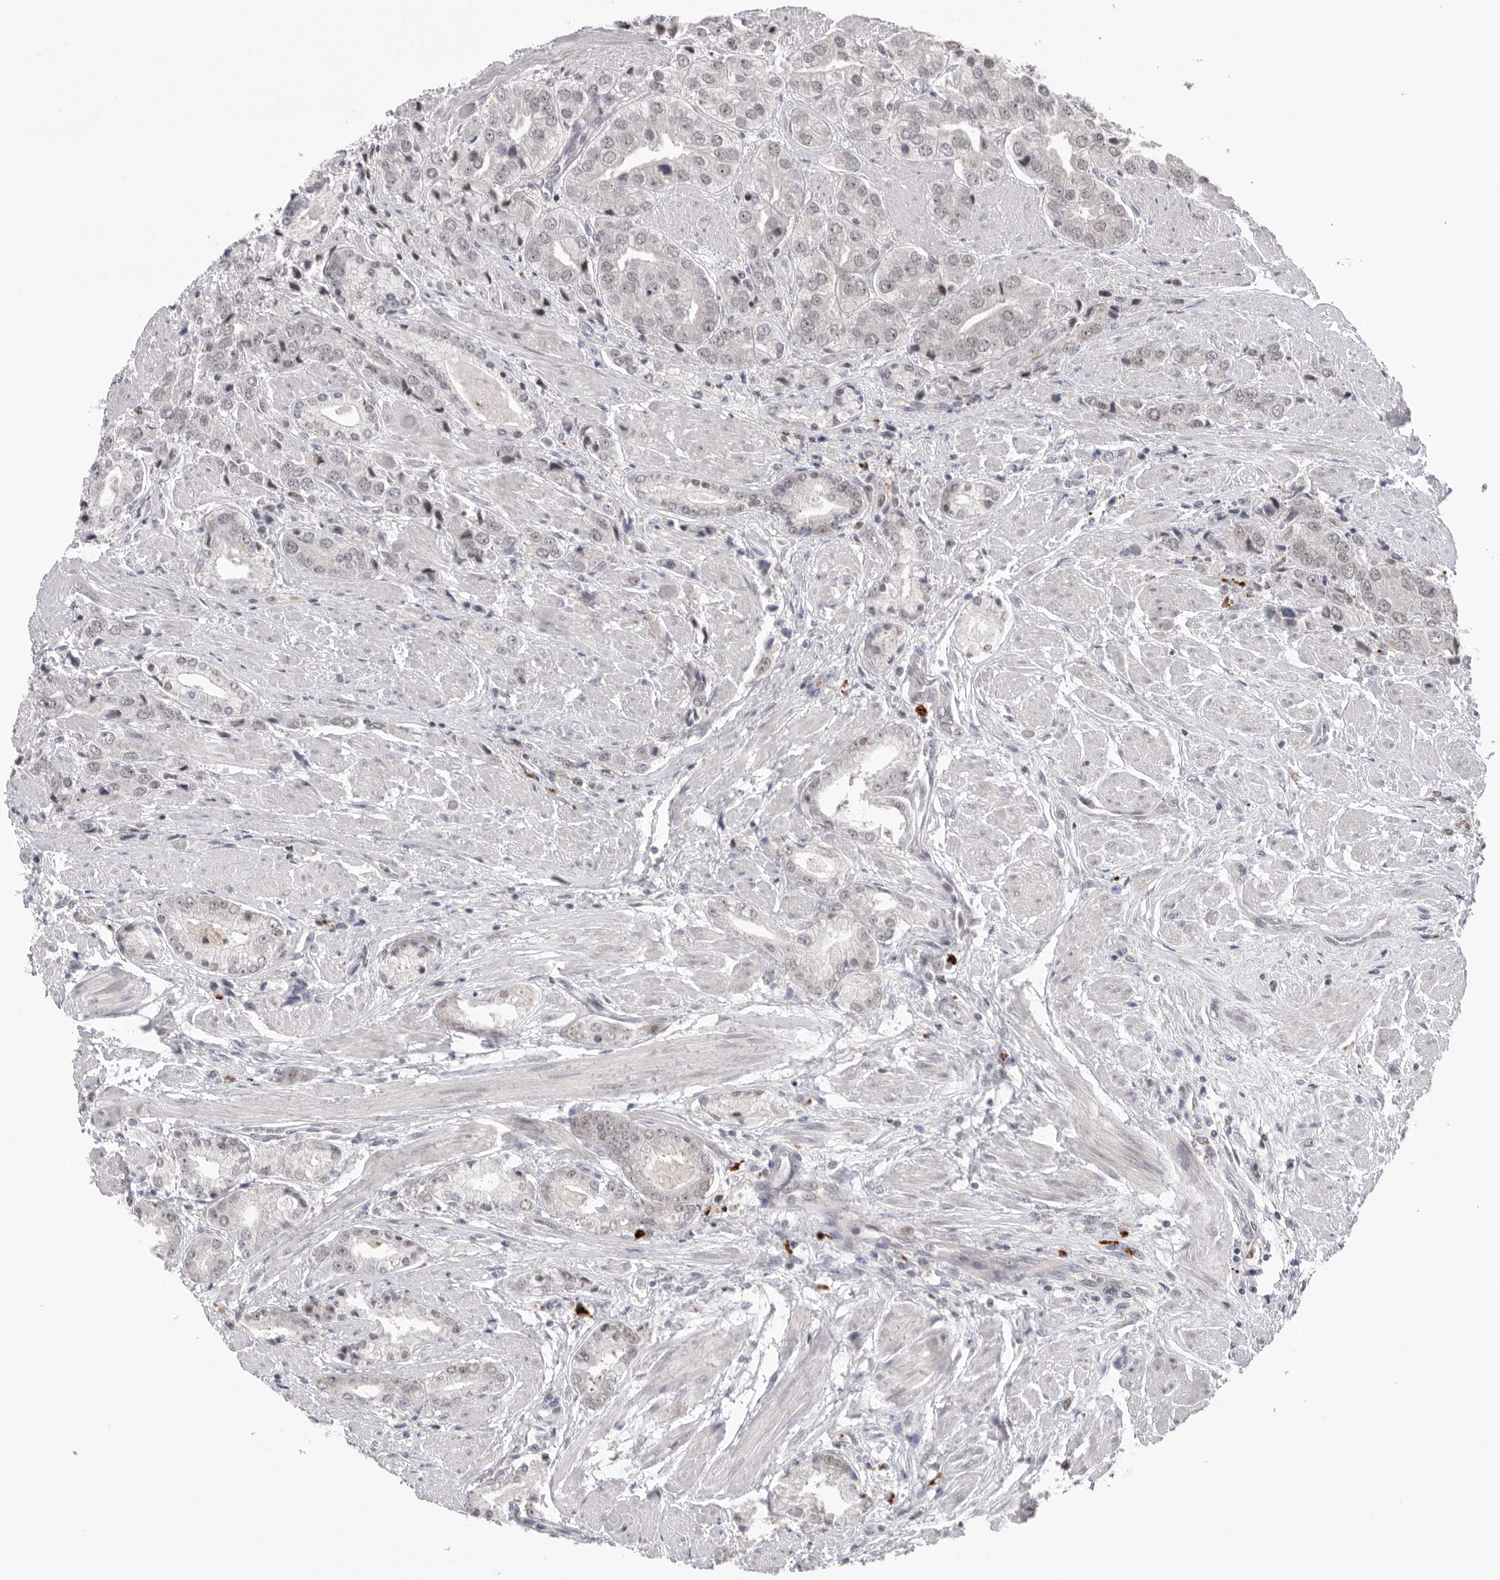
{"staining": {"intensity": "weak", "quantity": "<25%", "location": "nuclear"}, "tissue": "prostate cancer", "cell_type": "Tumor cells", "image_type": "cancer", "snomed": [{"axis": "morphology", "description": "Adenocarcinoma, High grade"}, {"axis": "topography", "description": "Prostate"}], "caption": "Photomicrograph shows no significant protein positivity in tumor cells of prostate cancer.", "gene": "BCLAF3", "patient": {"sex": "male", "age": 50}}